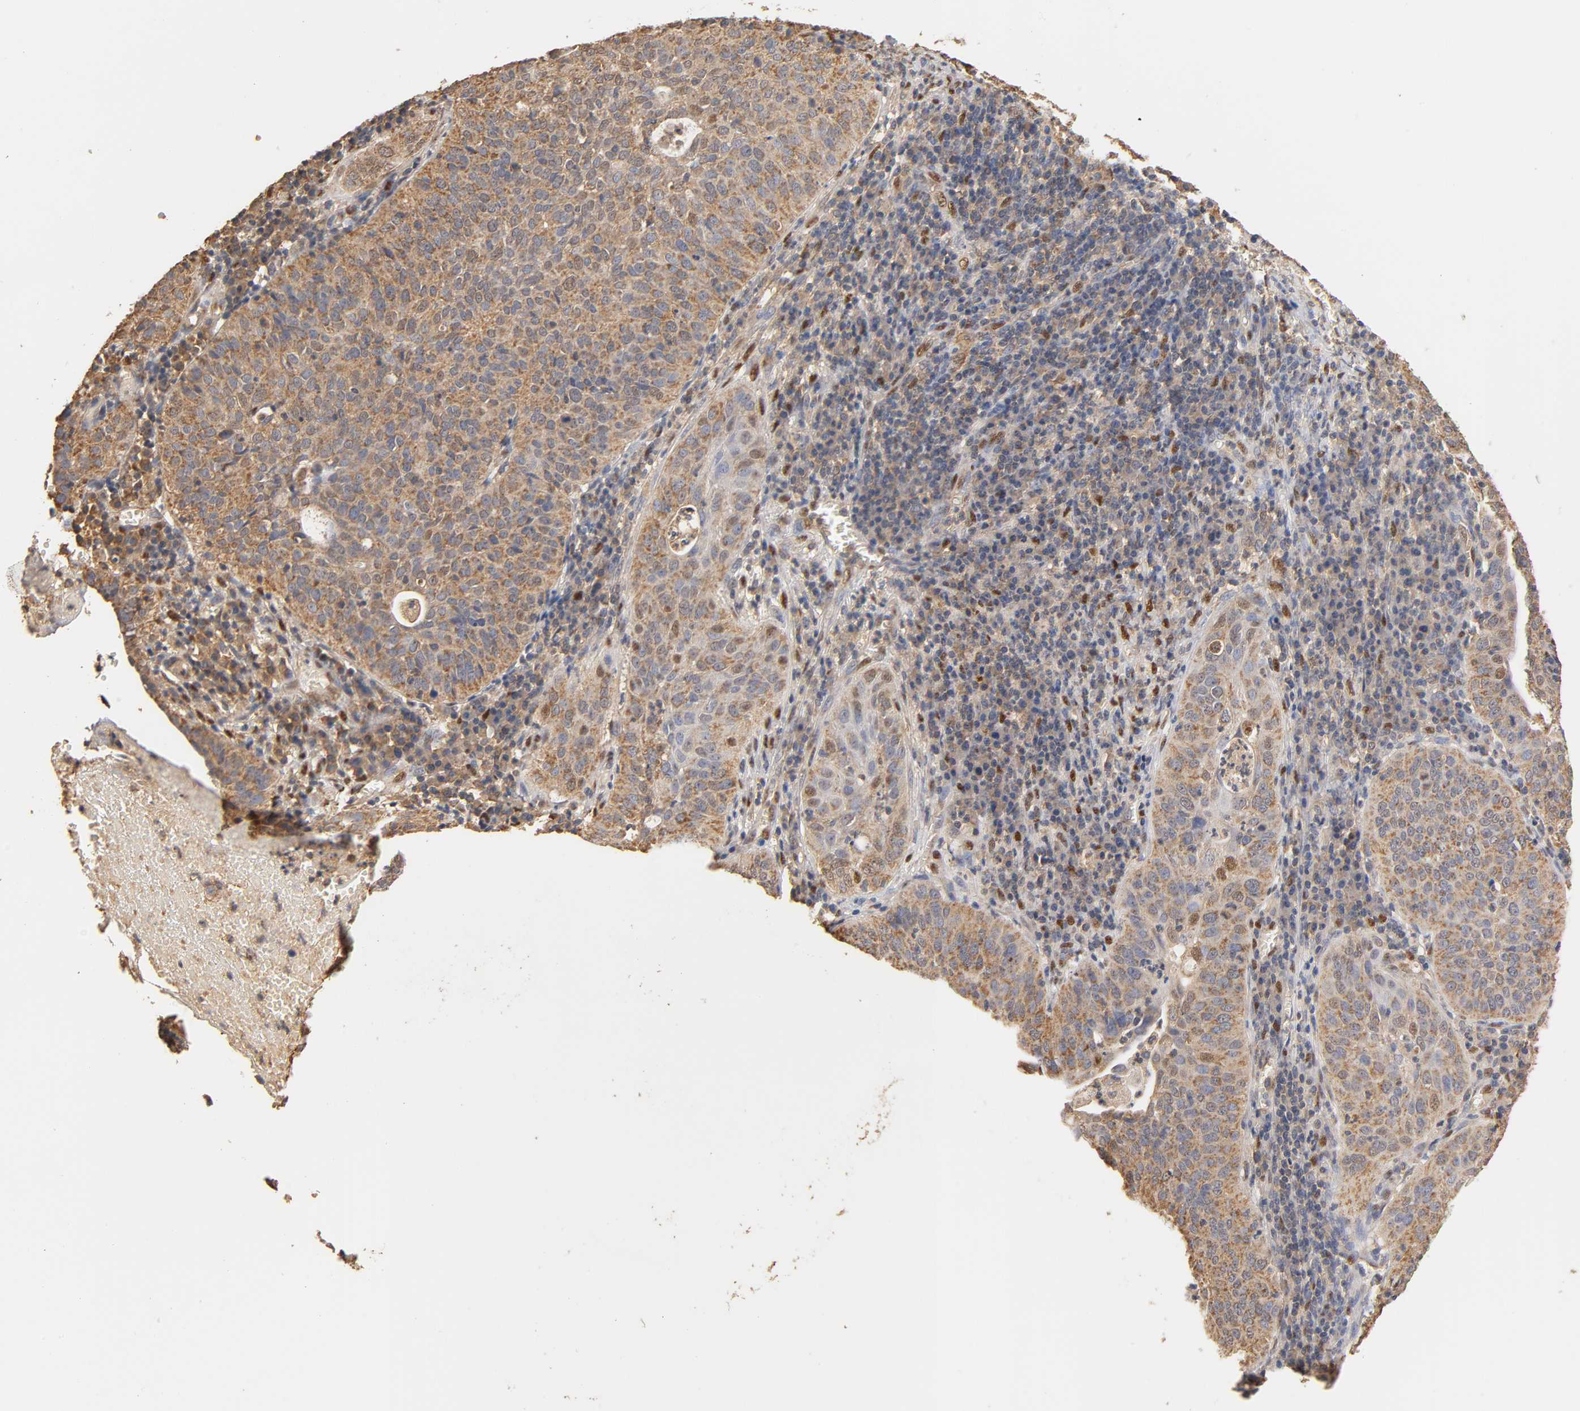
{"staining": {"intensity": "moderate", "quantity": ">75%", "location": "cytoplasmic/membranous"}, "tissue": "cervical cancer", "cell_type": "Tumor cells", "image_type": "cancer", "snomed": [{"axis": "morphology", "description": "Squamous cell carcinoma, NOS"}, {"axis": "topography", "description": "Cervix"}], "caption": "Immunohistochemical staining of cervical cancer (squamous cell carcinoma) demonstrates moderate cytoplasmic/membranous protein staining in approximately >75% of tumor cells.", "gene": "PKN1", "patient": {"sex": "female", "age": 39}}